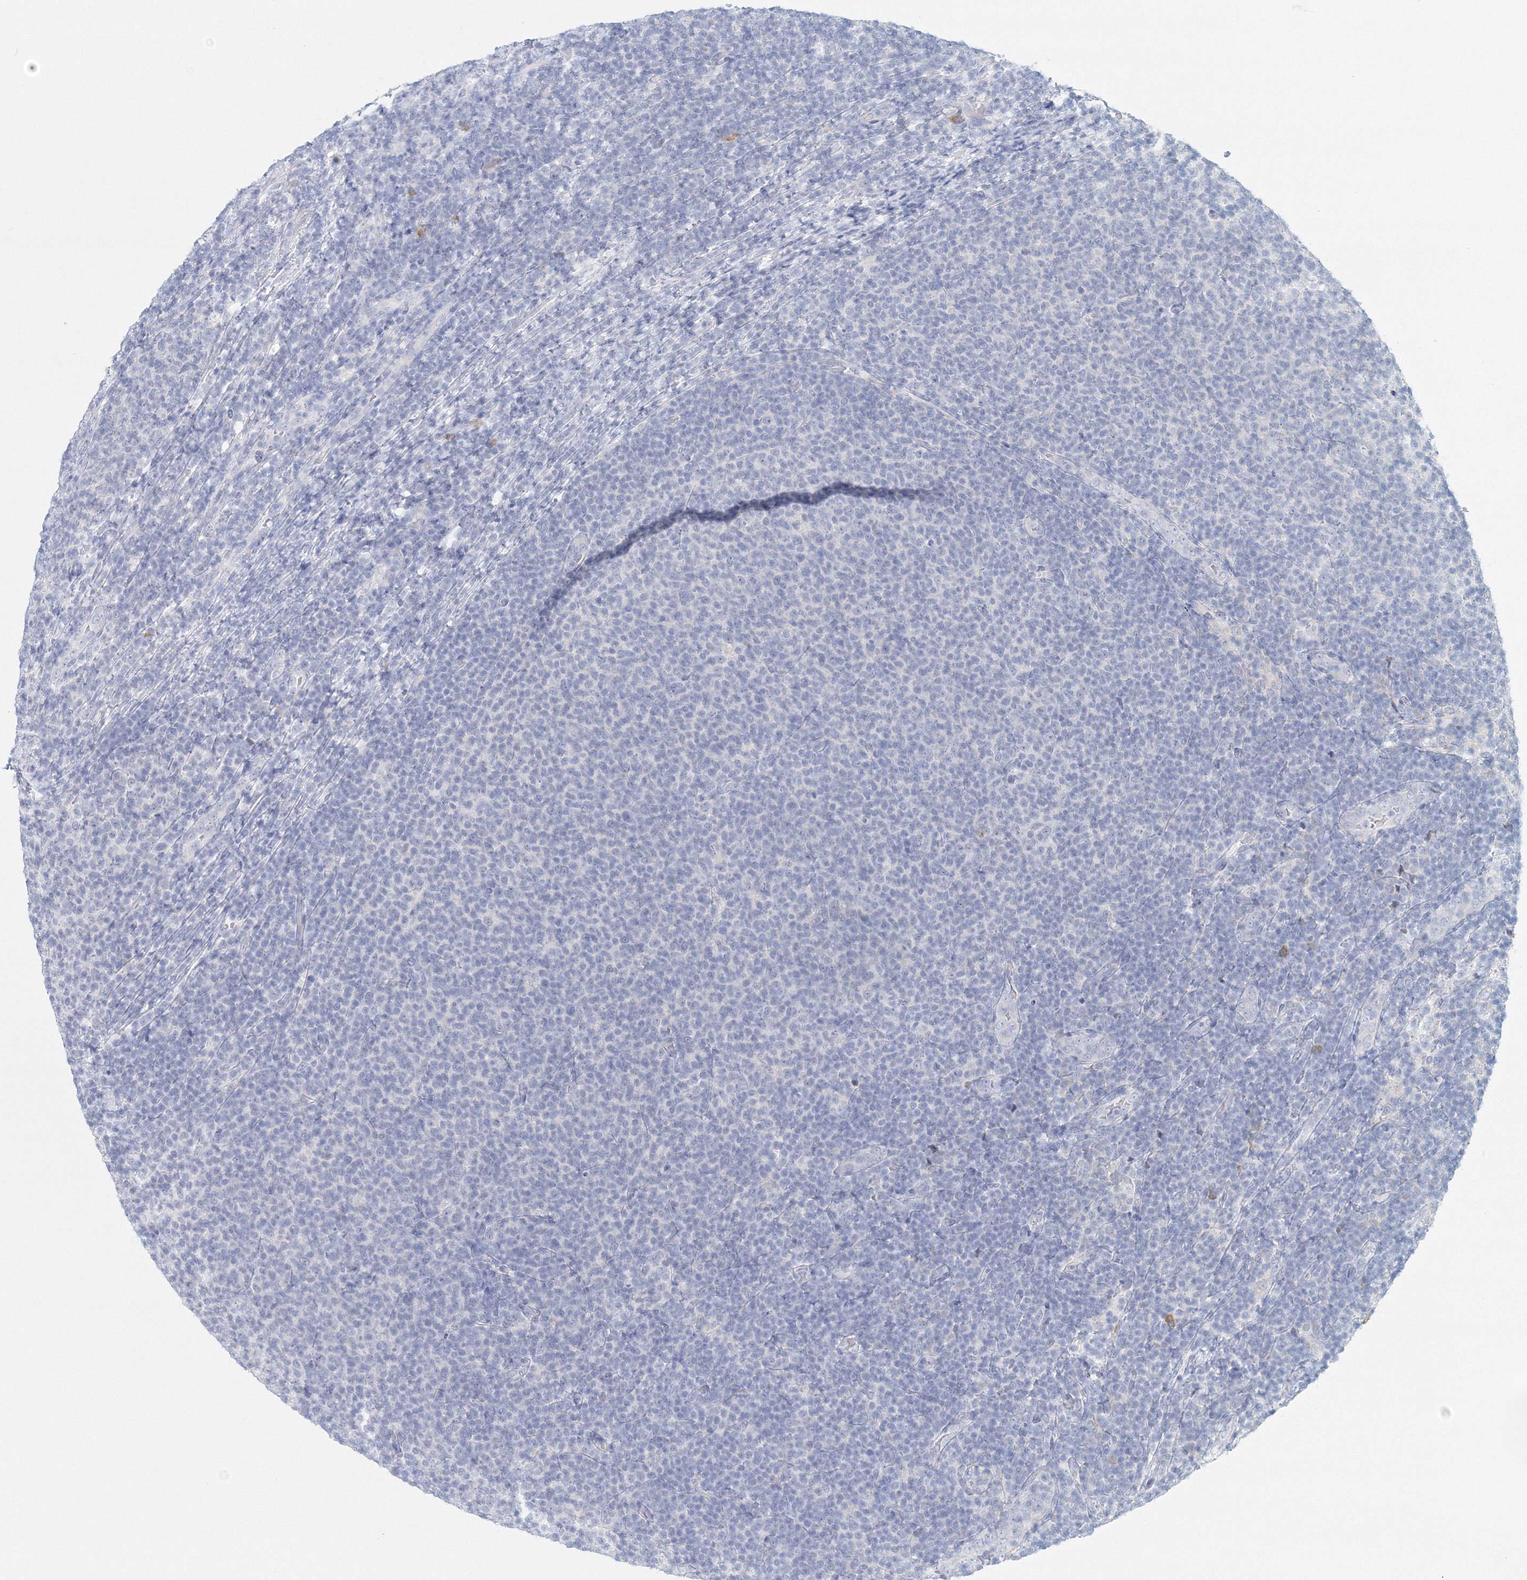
{"staining": {"intensity": "negative", "quantity": "none", "location": "none"}, "tissue": "lymphoma", "cell_type": "Tumor cells", "image_type": "cancer", "snomed": [{"axis": "morphology", "description": "Malignant lymphoma, non-Hodgkin's type, Low grade"}, {"axis": "topography", "description": "Lymph node"}], "caption": "Low-grade malignant lymphoma, non-Hodgkin's type stained for a protein using immunohistochemistry reveals no positivity tumor cells.", "gene": "VSIG1", "patient": {"sex": "male", "age": 66}}